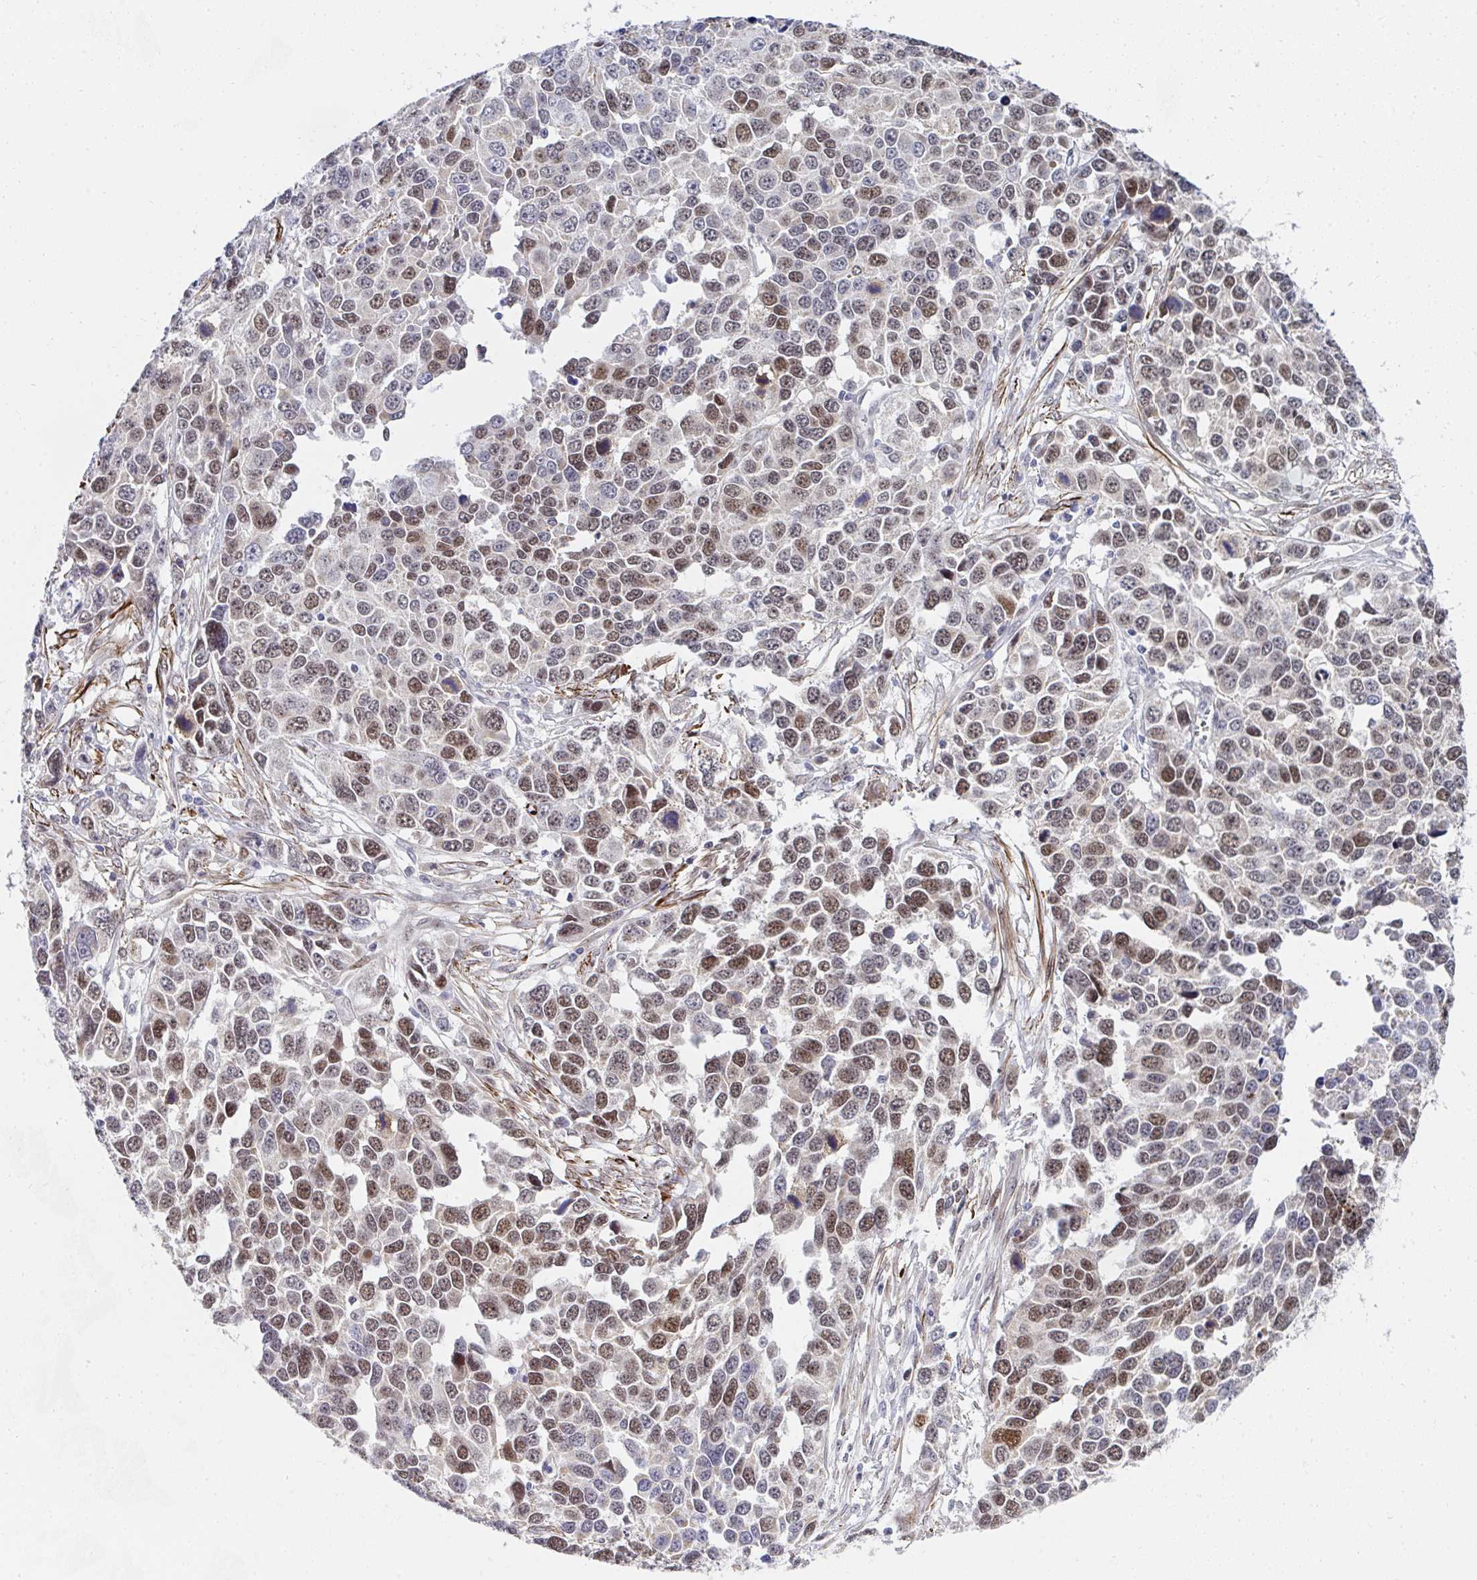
{"staining": {"intensity": "moderate", "quantity": "25%-75%", "location": "nuclear"}, "tissue": "ovarian cancer", "cell_type": "Tumor cells", "image_type": "cancer", "snomed": [{"axis": "morphology", "description": "Cystadenocarcinoma, serous, NOS"}, {"axis": "topography", "description": "Ovary"}], "caption": "This is an image of IHC staining of ovarian cancer, which shows moderate expression in the nuclear of tumor cells.", "gene": "GINS2", "patient": {"sex": "female", "age": 76}}